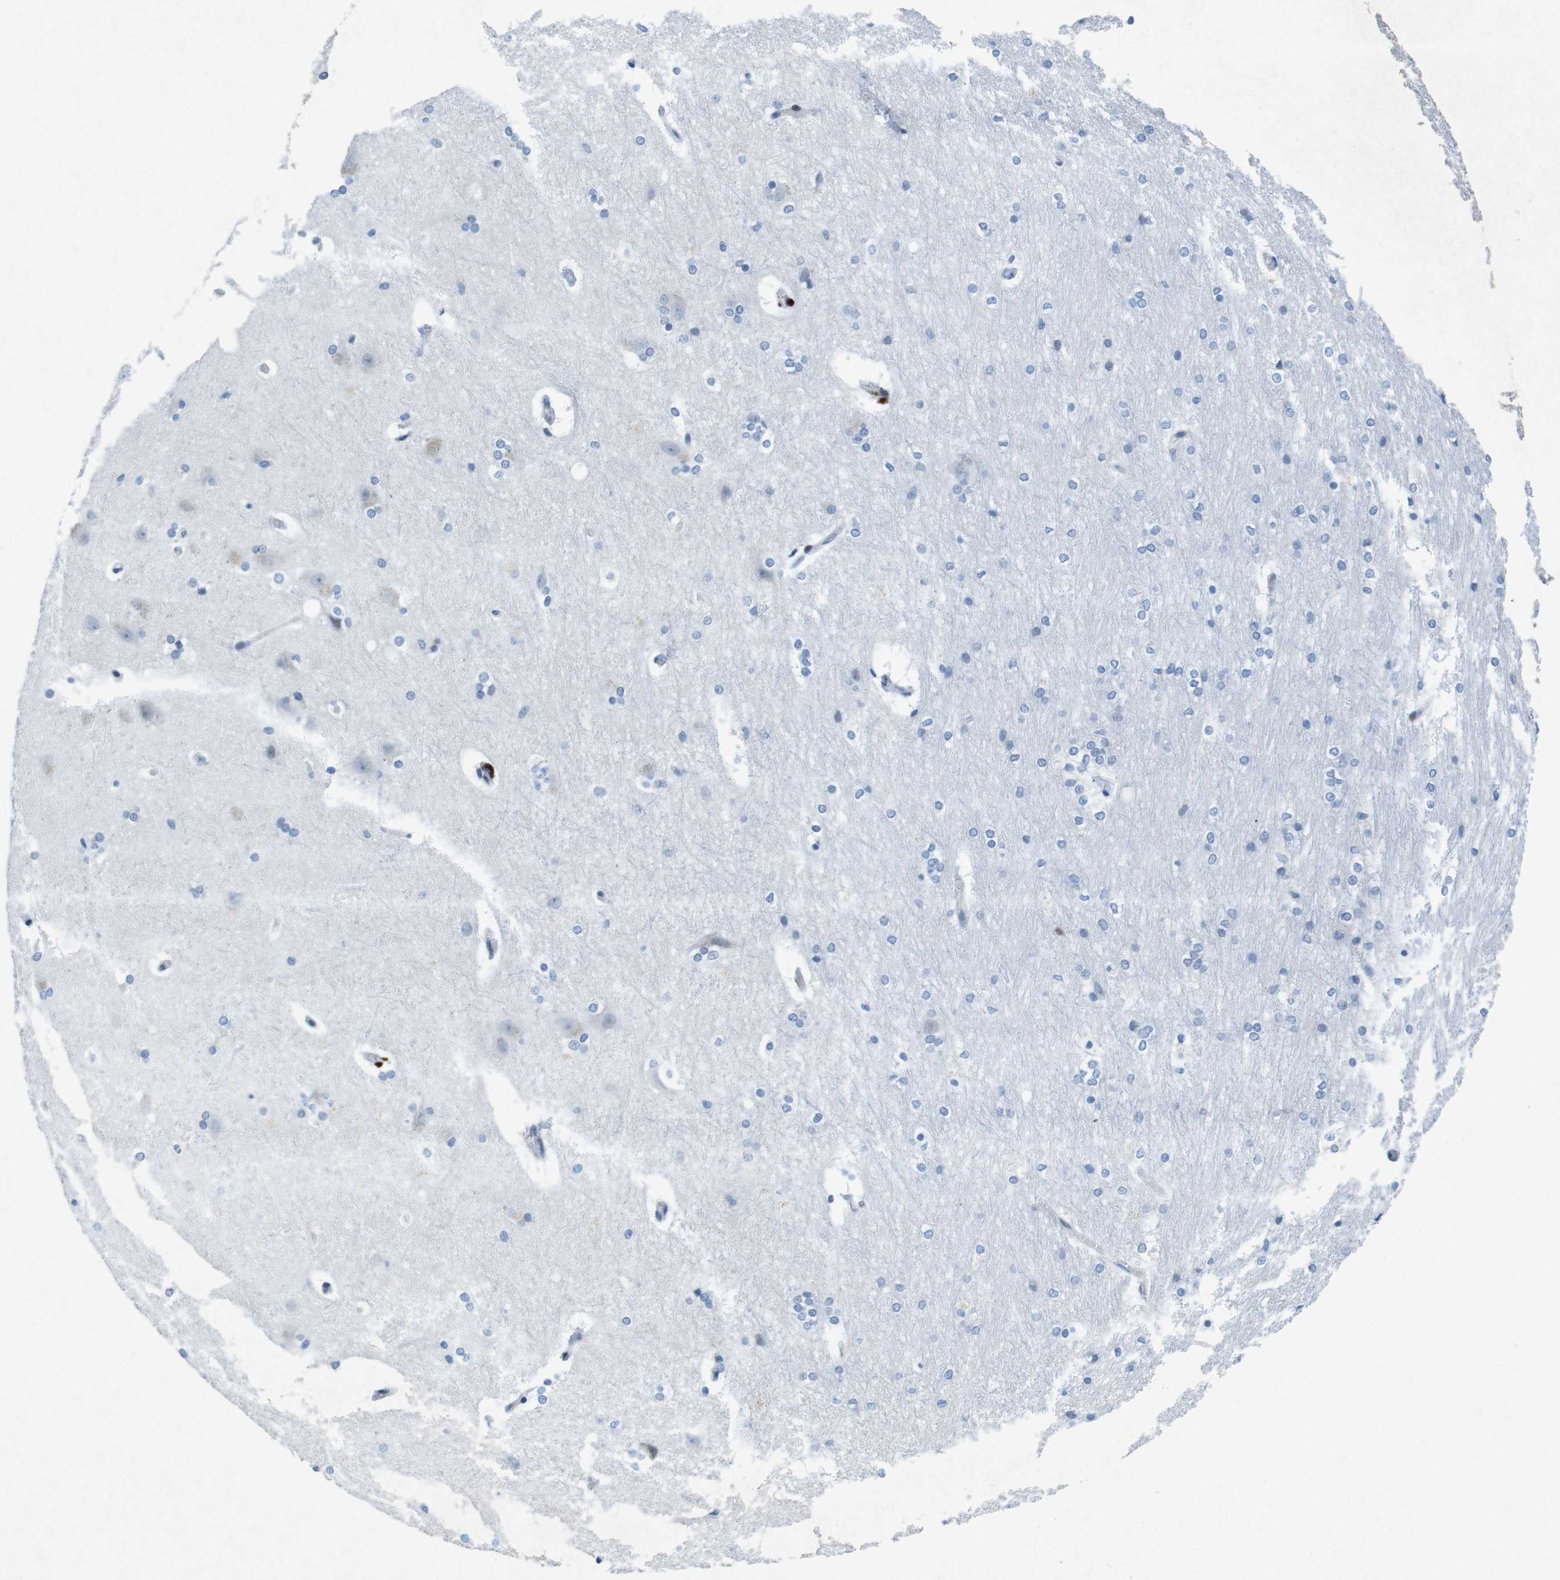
{"staining": {"intensity": "negative", "quantity": "none", "location": "none"}, "tissue": "hippocampus", "cell_type": "Glial cells", "image_type": "normal", "snomed": [{"axis": "morphology", "description": "Normal tissue, NOS"}, {"axis": "topography", "description": "Hippocampus"}], "caption": "Immunohistochemistry photomicrograph of benign hippocampus: hippocampus stained with DAB (3,3'-diaminobenzidine) exhibits no significant protein positivity in glial cells.", "gene": "CHAF1A", "patient": {"sex": "female", "age": 19}}